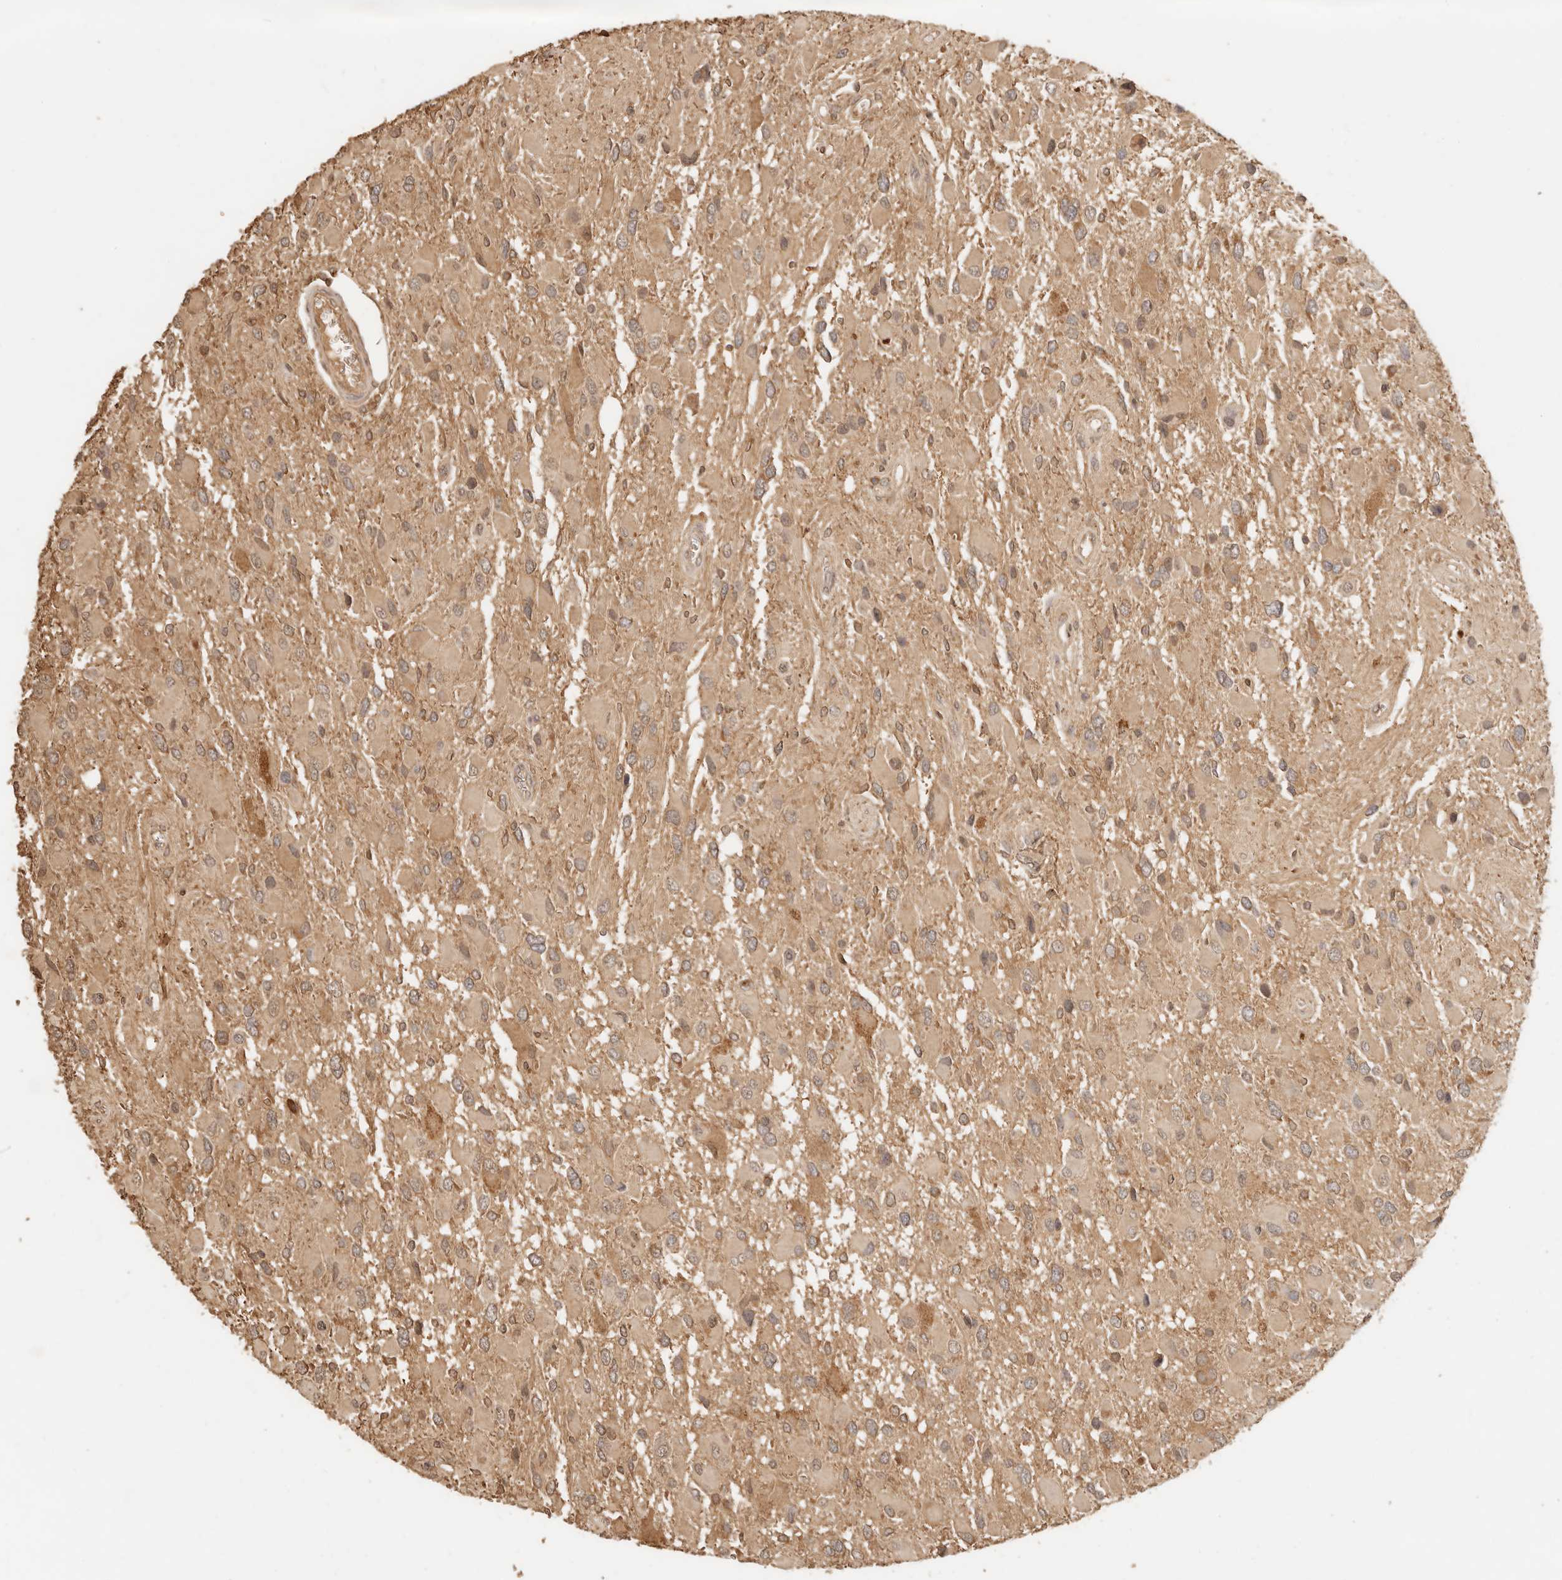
{"staining": {"intensity": "moderate", "quantity": "25%-75%", "location": "cytoplasmic/membranous,nuclear"}, "tissue": "glioma", "cell_type": "Tumor cells", "image_type": "cancer", "snomed": [{"axis": "morphology", "description": "Glioma, malignant, High grade"}, {"axis": "topography", "description": "Brain"}], "caption": "Immunohistochemistry histopathology image of neoplastic tissue: human glioma stained using immunohistochemistry exhibits medium levels of moderate protein expression localized specifically in the cytoplasmic/membranous and nuclear of tumor cells, appearing as a cytoplasmic/membranous and nuclear brown color.", "gene": "INTS11", "patient": {"sex": "male", "age": 53}}